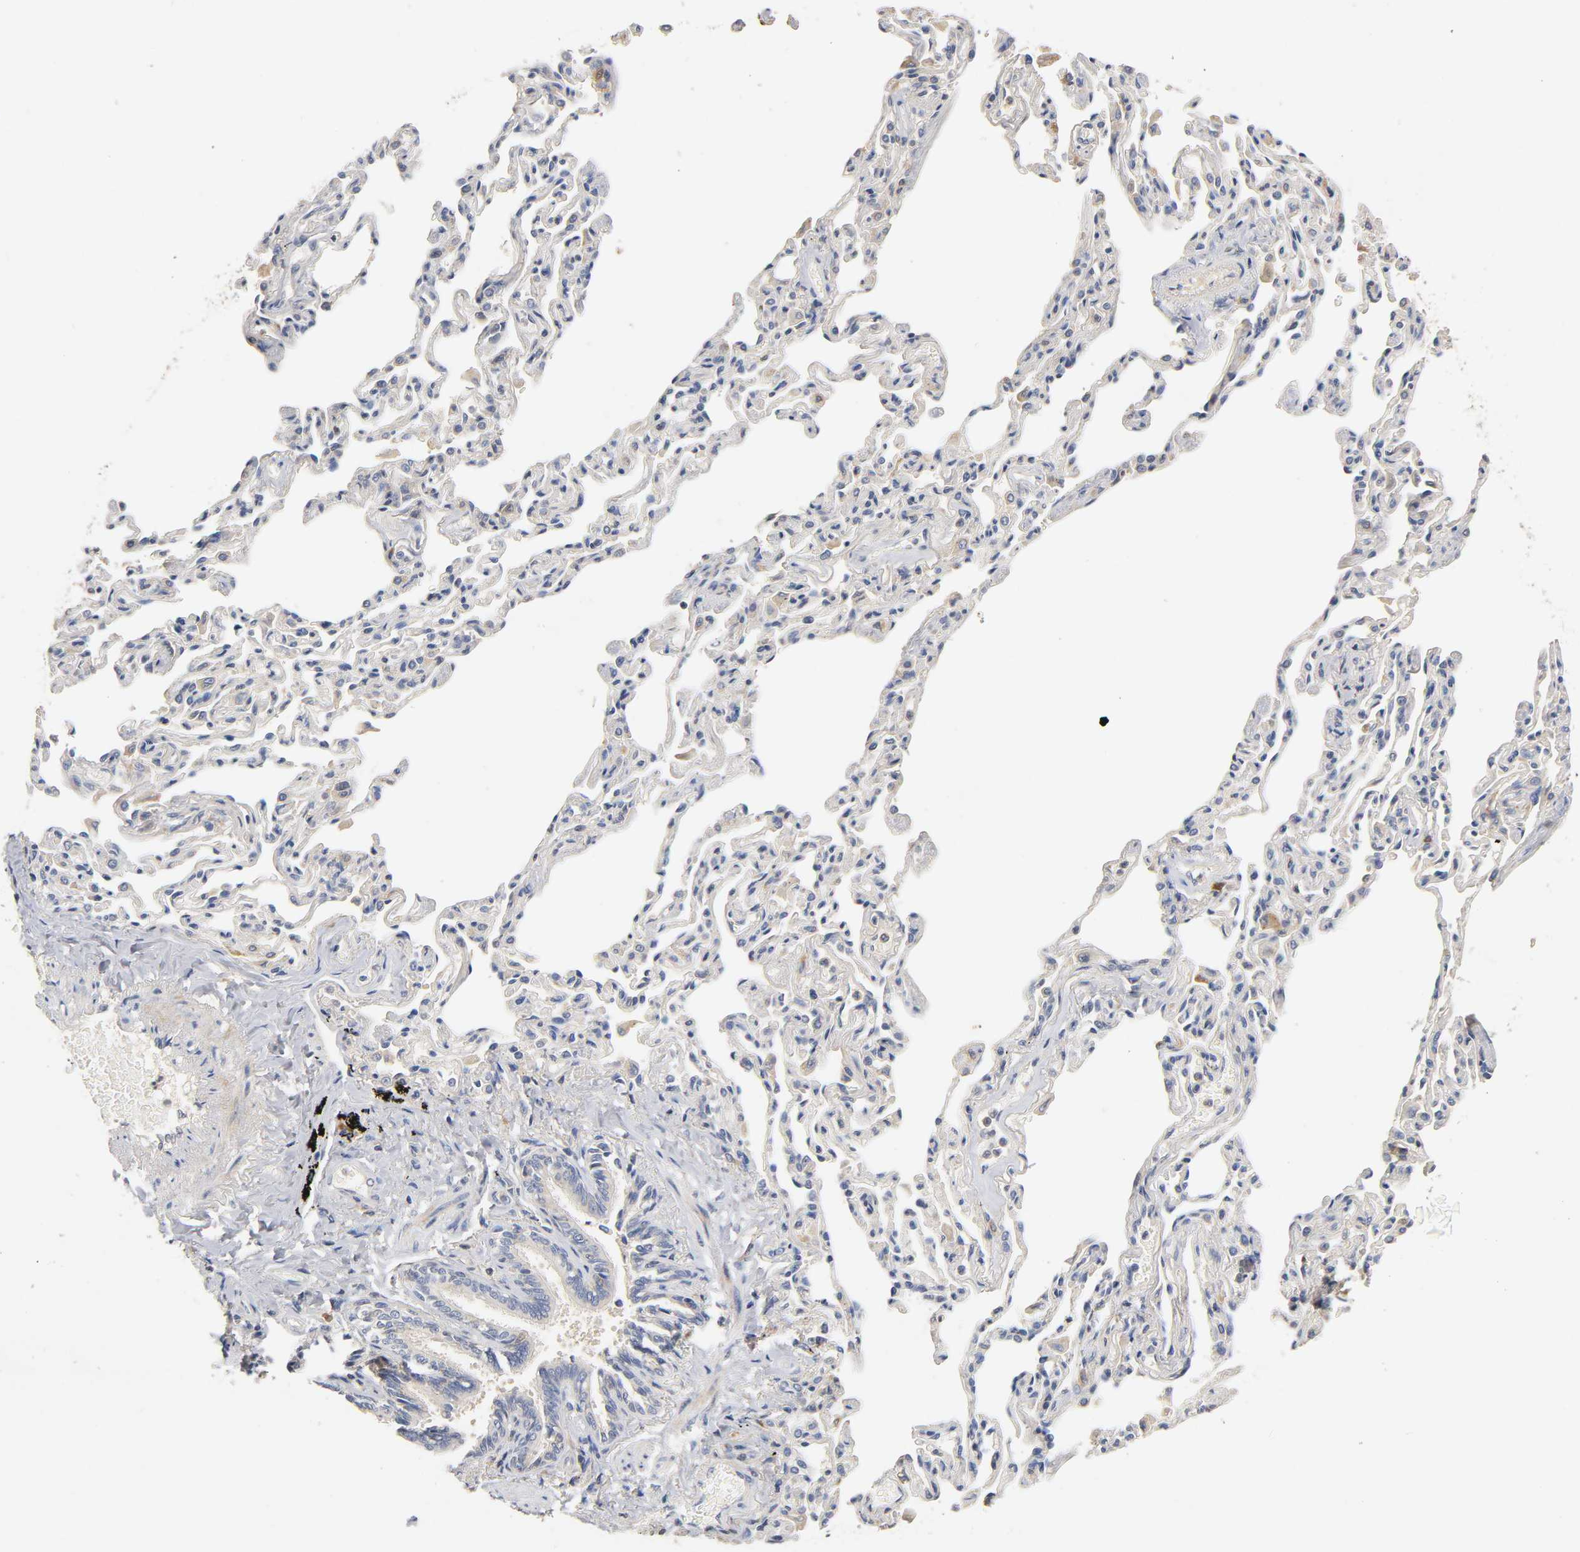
{"staining": {"intensity": "weak", "quantity": ">75%", "location": "cytoplasmic/membranous"}, "tissue": "bronchus", "cell_type": "Respiratory epithelial cells", "image_type": "normal", "snomed": [{"axis": "morphology", "description": "Normal tissue, NOS"}, {"axis": "topography", "description": "Lung"}], "caption": "Brown immunohistochemical staining in unremarkable bronchus displays weak cytoplasmic/membranous positivity in approximately >75% of respiratory epithelial cells.", "gene": "RHOA", "patient": {"sex": "male", "age": 64}}